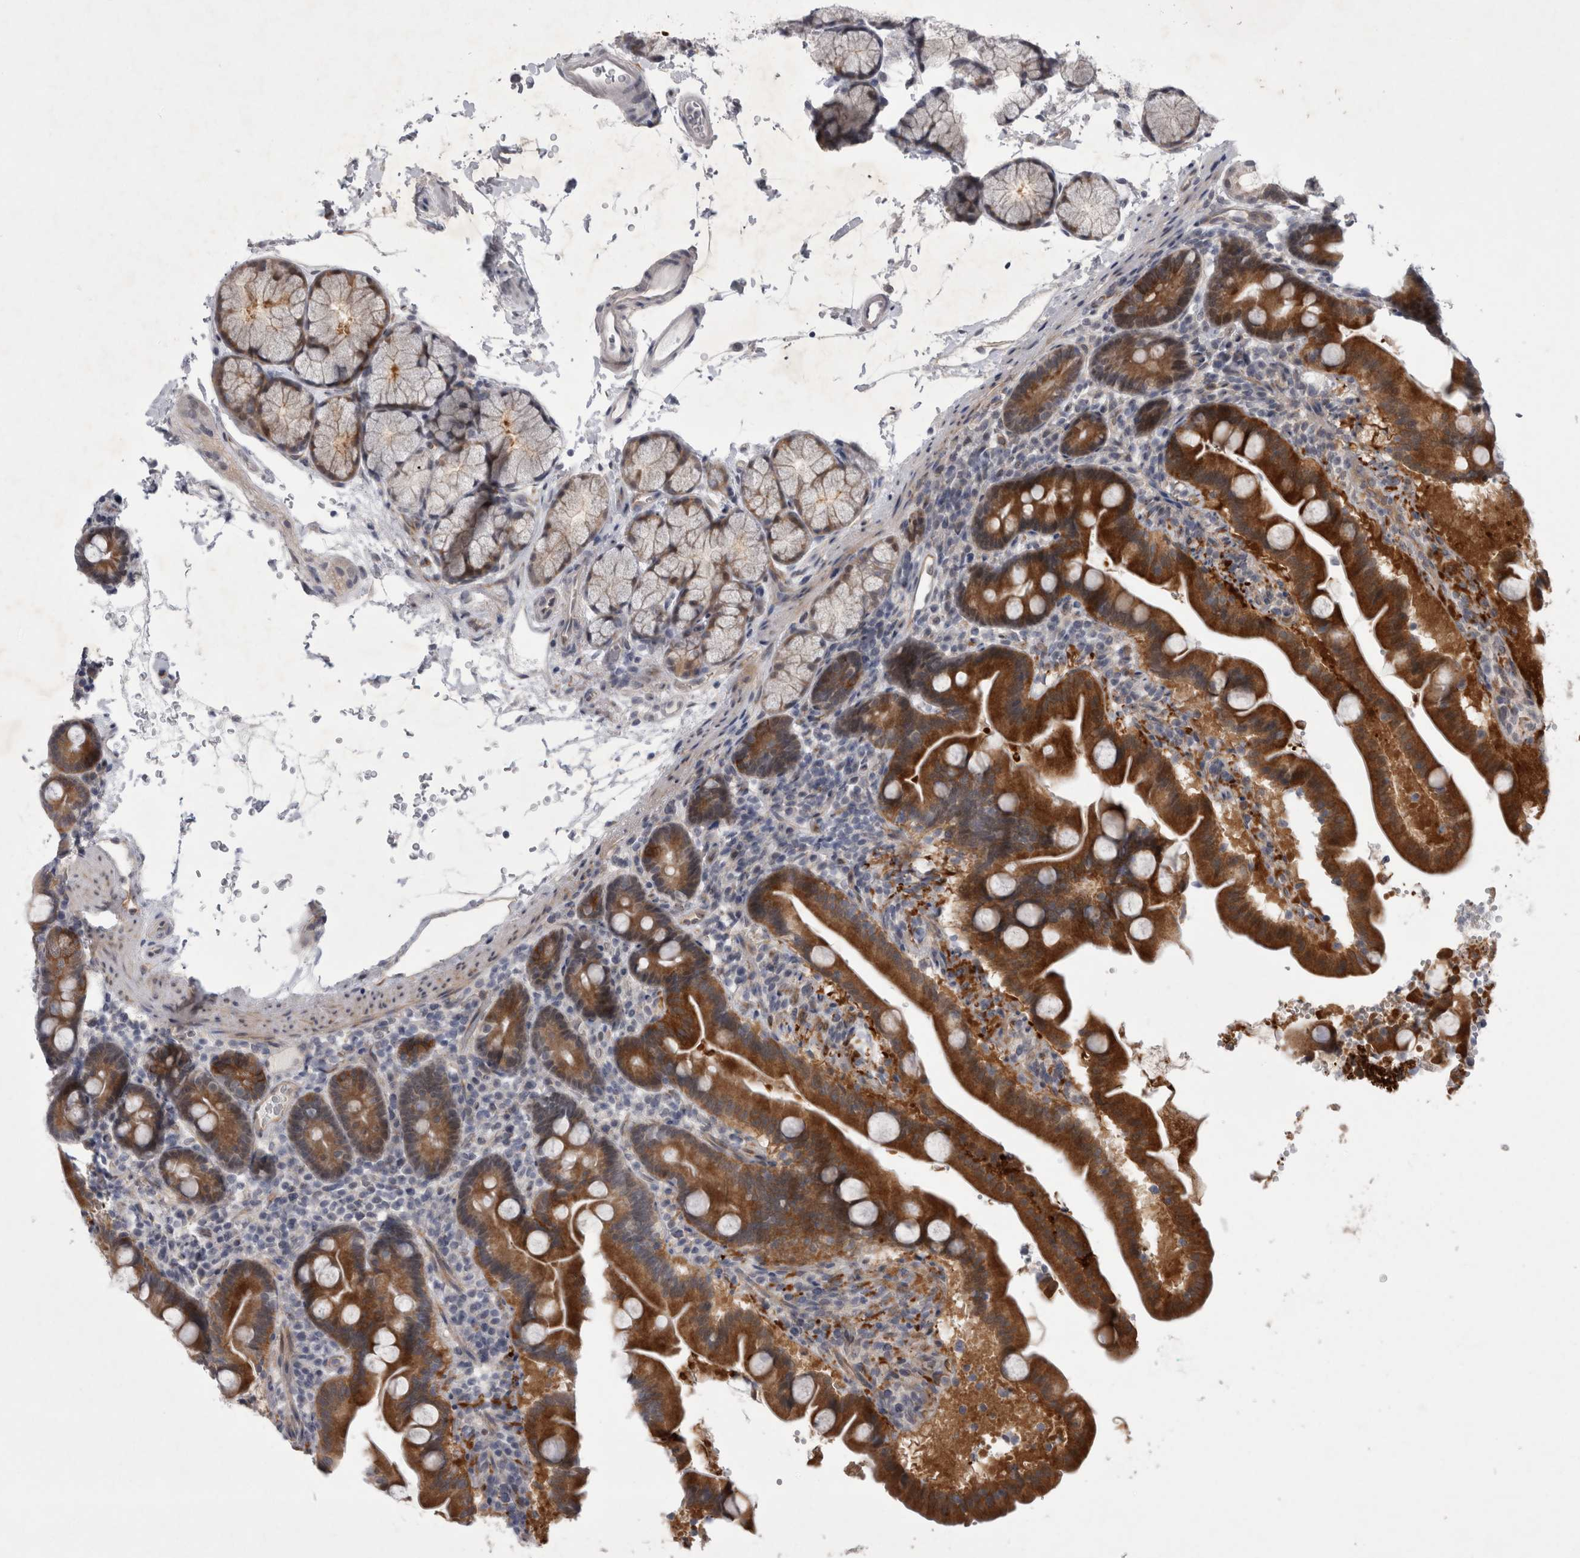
{"staining": {"intensity": "strong", "quantity": ">75%", "location": "cytoplasmic/membranous"}, "tissue": "duodenum", "cell_type": "Glandular cells", "image_type": "normal", "snomed": [{"axis": "morphology", "description": "Normal tissue, NOS"}, {"axis": "topography", "description": "Duodenum"}], "caption": "Strong cytoplasmic/membranous protein staining is present in about >75% of glandular cells in duodenum.", "gene": "PARP11", "patient": {"sex": "male", "age": 54}}